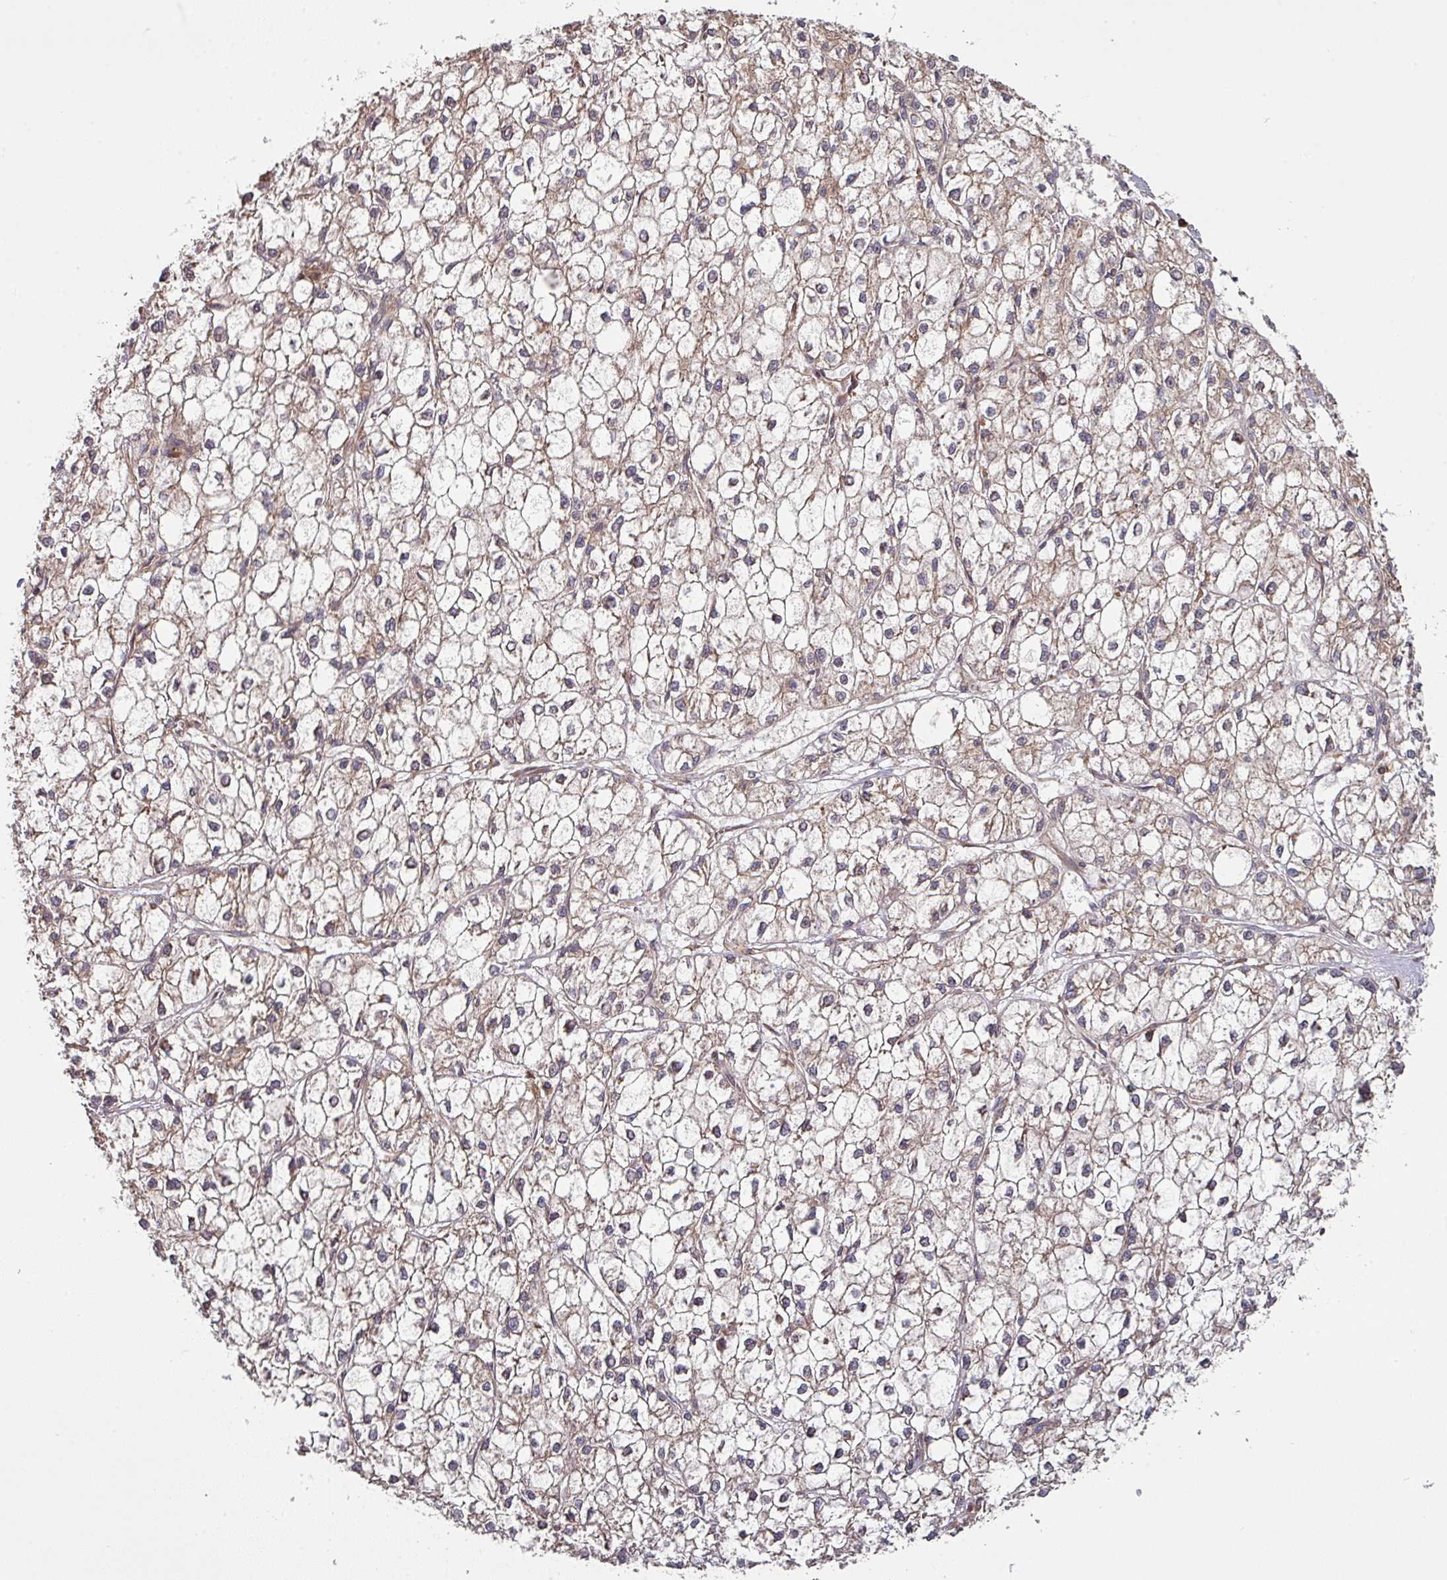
{"staining": {"intensity": "weak", "quantity": "25%-75%", "location": "cytoplasmic/membranous"}, "tissue": "liver cancer", "cell_type": "Tumor cells", "image_type": "cancer", "snomed": [{"axis": "morphology", "description": "Carcinoma, Hepatocellular, NOS"}, {"axis": "topography", "description": "Liver"}], "caption": "Immunohistochemistry micrograph of liver cancer (hepatocellular carcinoma) stained for a protein (brown), which shows low levels of weak cytoplasmic/membranous positivity in approximately 25%-75% of tumor cells.", "gene": "SIK1", "patient": {"sex": "female", "age": 43}}